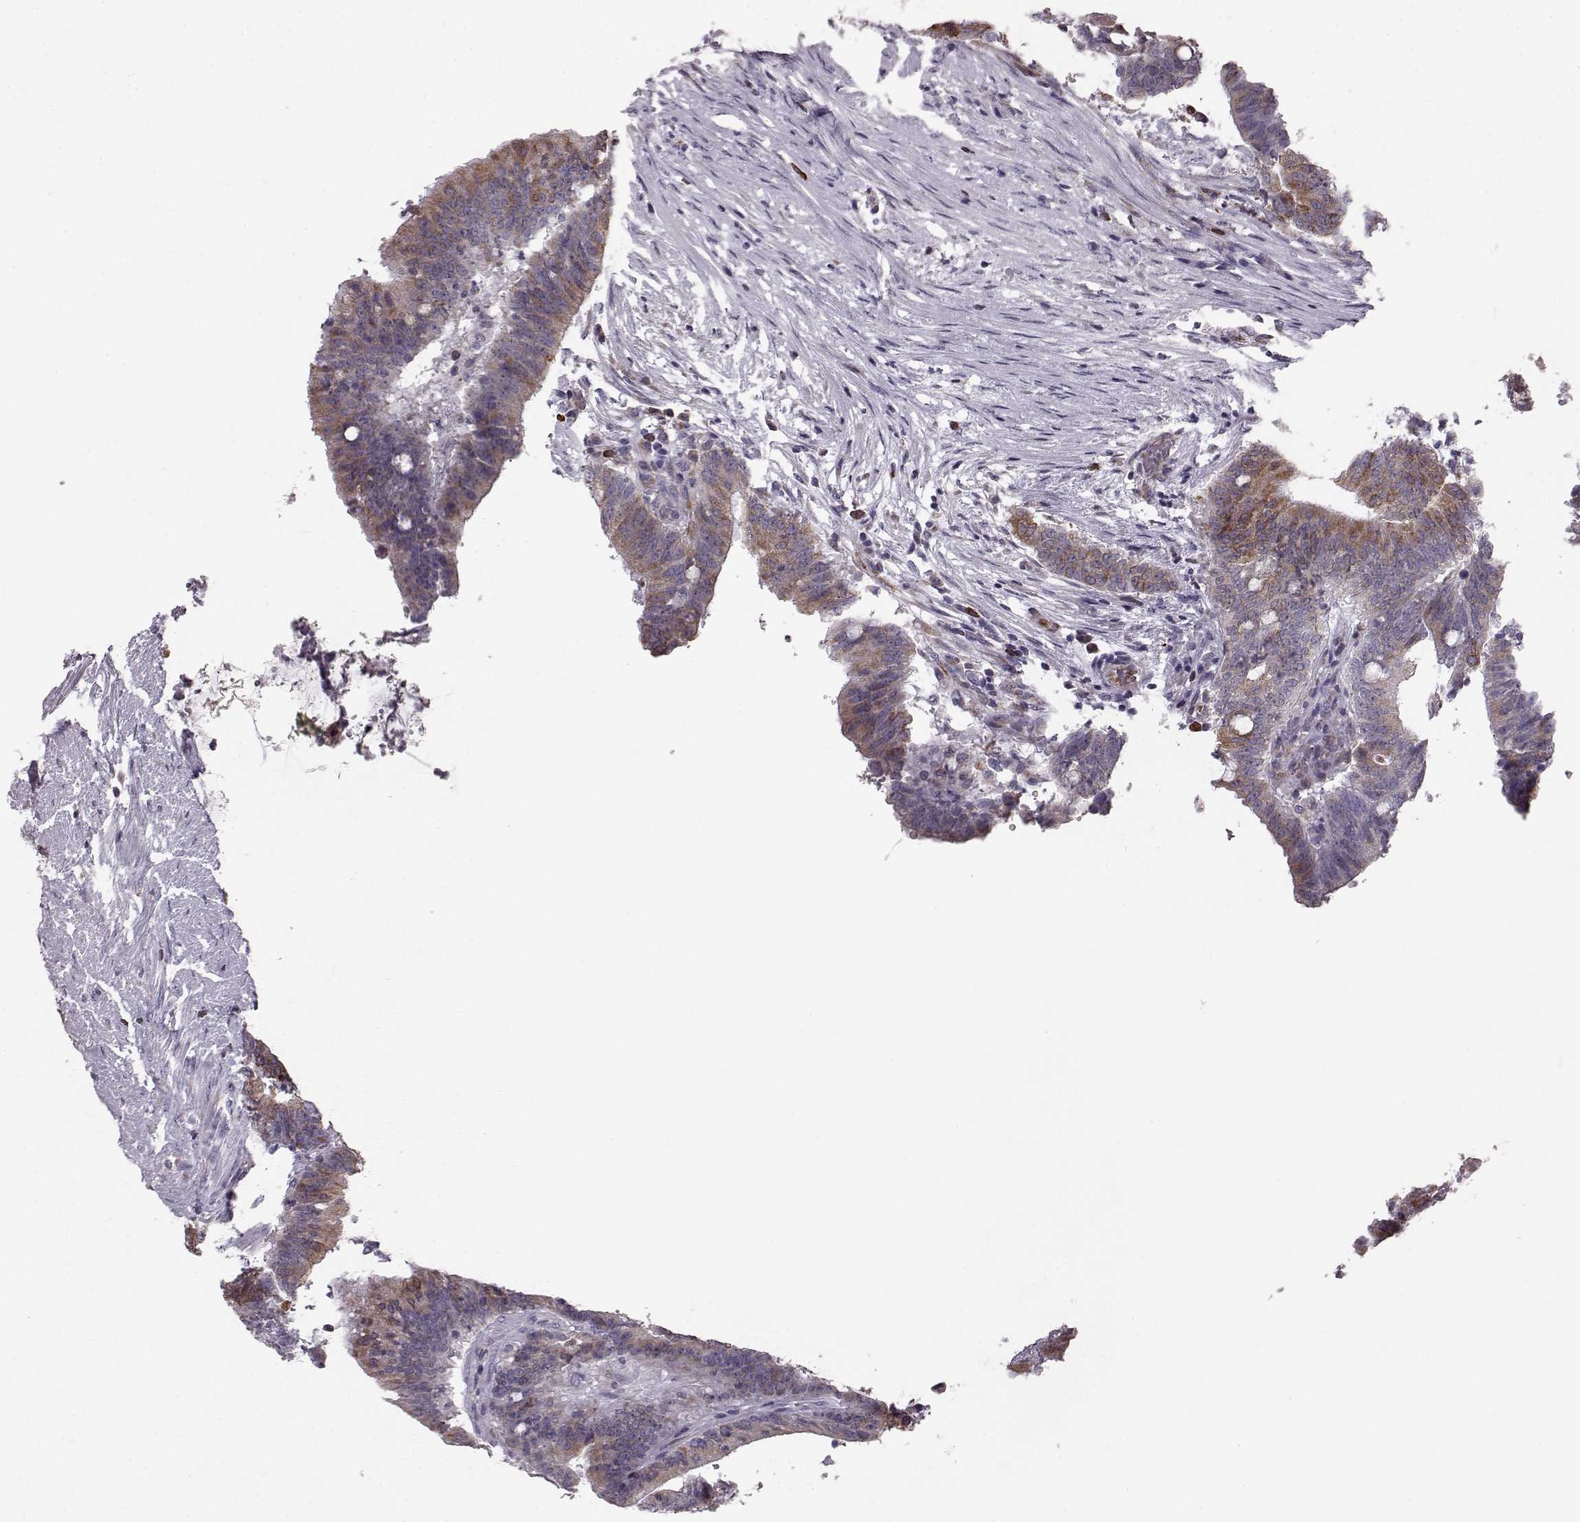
{"staining": {"intensity": "moderate", "quantity": "25%-75%", "location": "cytoplasmic/membranous"}, "tissue": "colorectal cancer", "cell_type": "Tumor cells", "image_type": "cancer", "snomed": [{"axis": "morphology", "description": "Adenocarcinoma, NOS"}, {"axis": "topography", "description": "Colon"}], "caption": "This image shows immunohistochemistry (IHC) staining of human colorectal cancer, with medium moderate cytoplasmic/membranous staining in approximately 25%-75% of tumor cells.", "gene": "ELOVL5", "patient": {"sex": "female", "age": 43}}